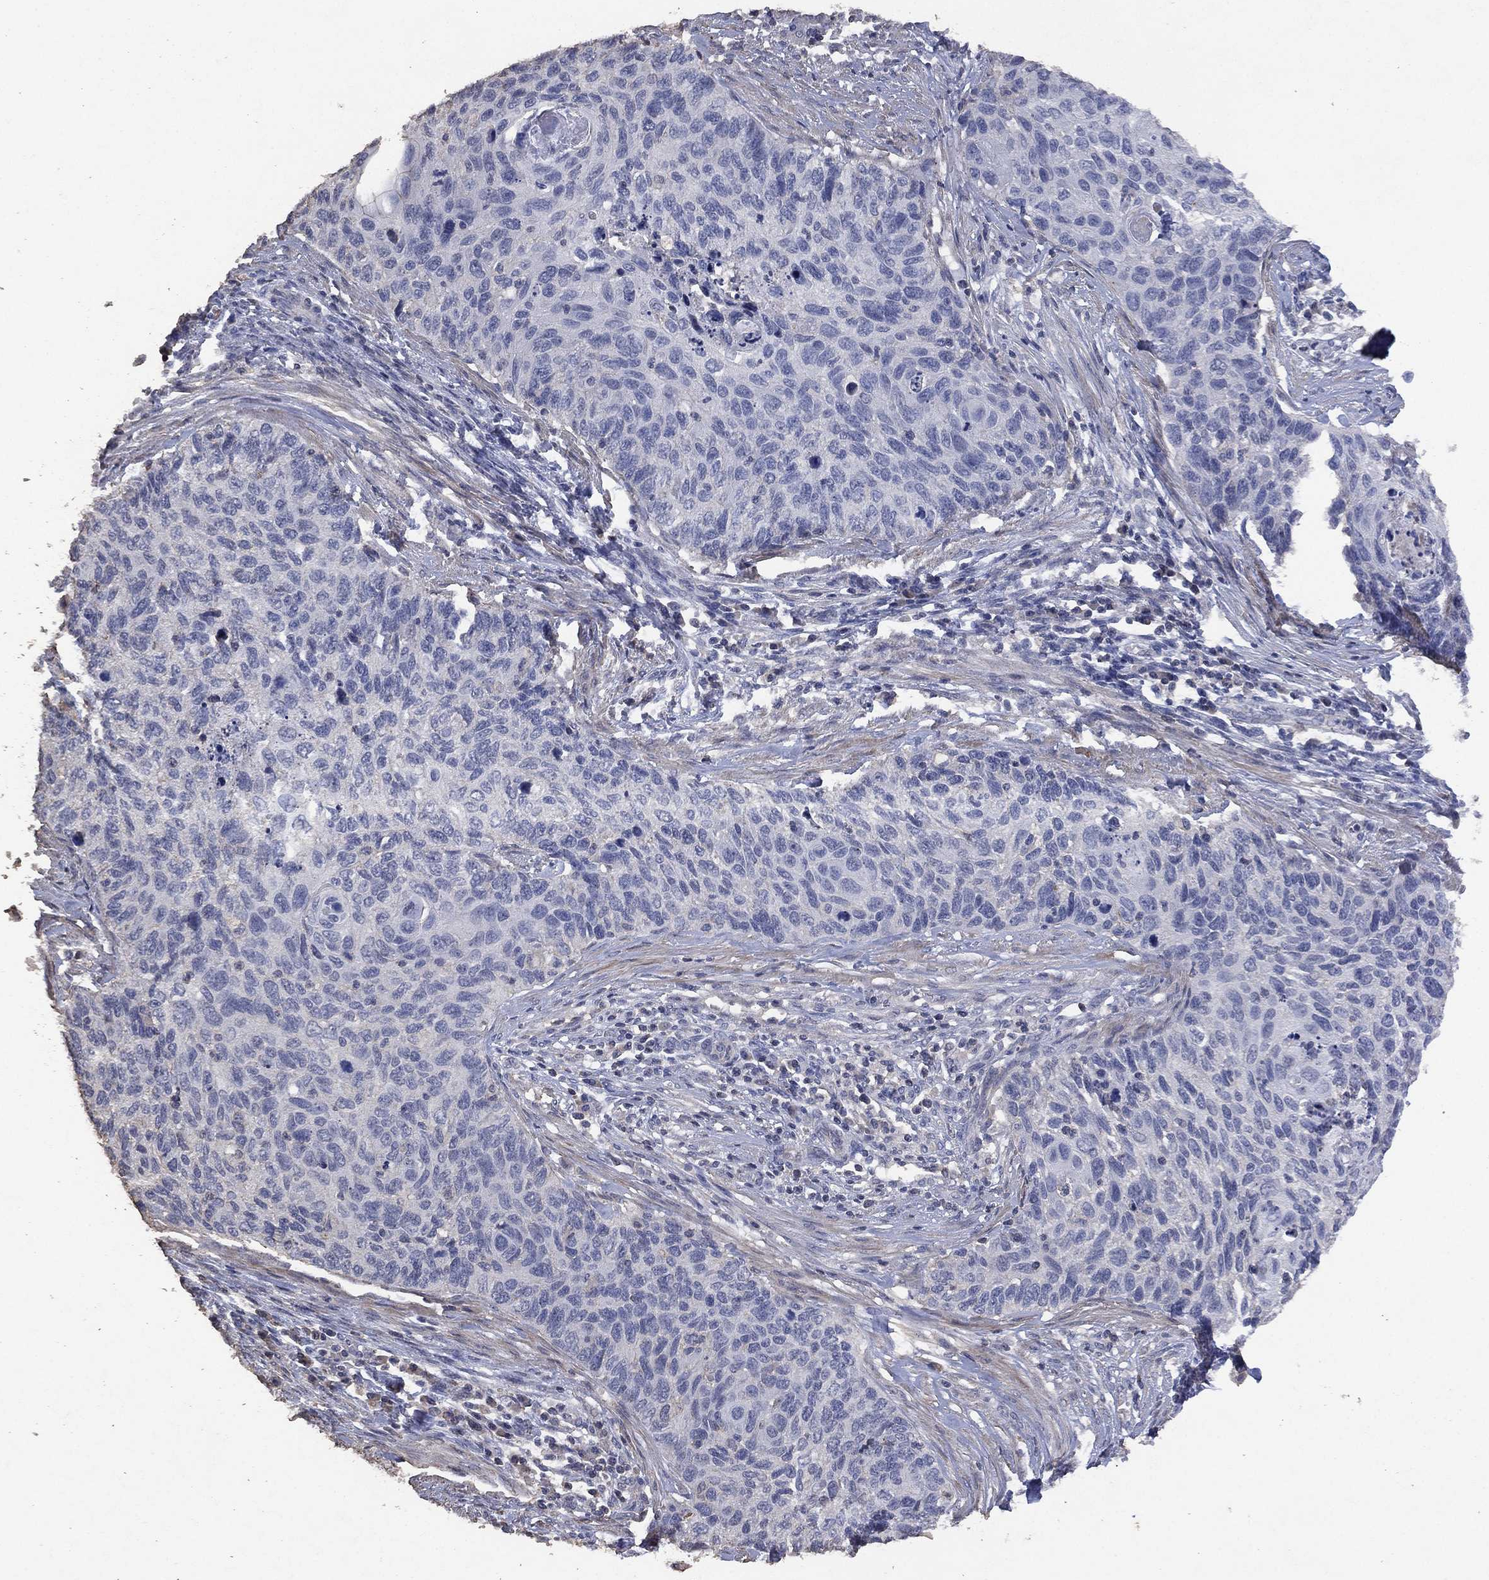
{"staining": {"intensity": "negative", "quantity": "none", "location": "none"}, "tissue": "cervical cancer", "cell_type": "Tumor cells", "image_type": "cancer", "snomed": [{"axis": "morphology", "description": "Squamous cell carcinoma, NOS"}, {"axis": "topography", "description": "Cervix"}], "caption": "An immunohistochemistry micrograph of cervical cancer is shown. There is no staining in tumor cells of cervical cancer.", "gene": "ADPRHL1", "patient": {"sex": "female", "age": 70}}